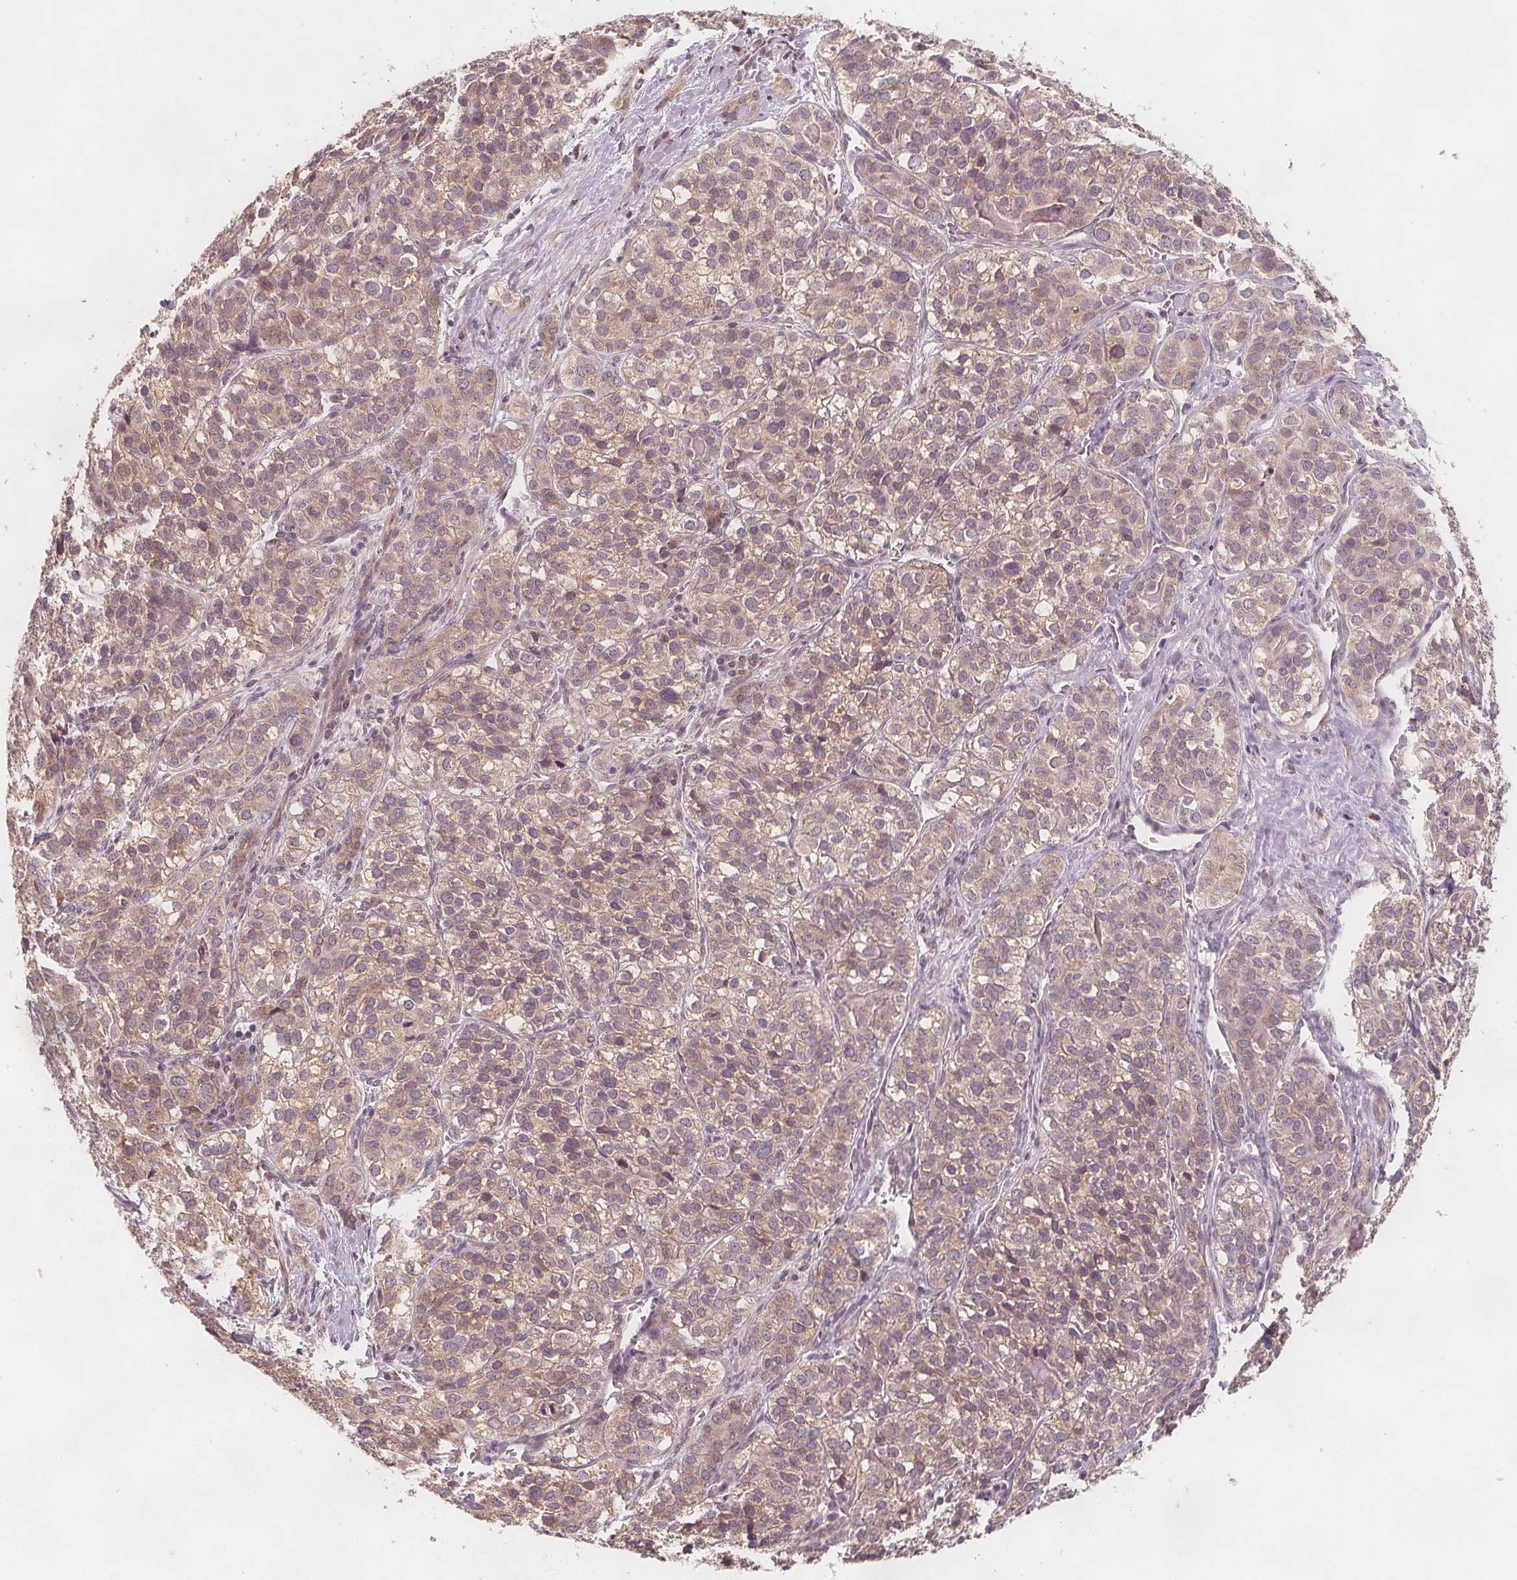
{"staining": {"intensity": "weak", "quantity": "25%-75%", "location": "cytoplasmic/membranous"}, "tissue": "liver cancer", "cell_type": "Tumor cells", "image_type": "cancer", "snomed": [{"axis": "morphology", "description": "Cholangiocarcinoma"}, {"axis": "topography", "description": "Liver"}], "caption": "Protein analysis of liver cancer (cholangiocarcinoma) tissue exhibits weak cytoplasmic/membranous positivity in approximately 25%-75% of tumor cells.", "gene": "NCSTN", "patient": {"sex": "male", "age": 56}}